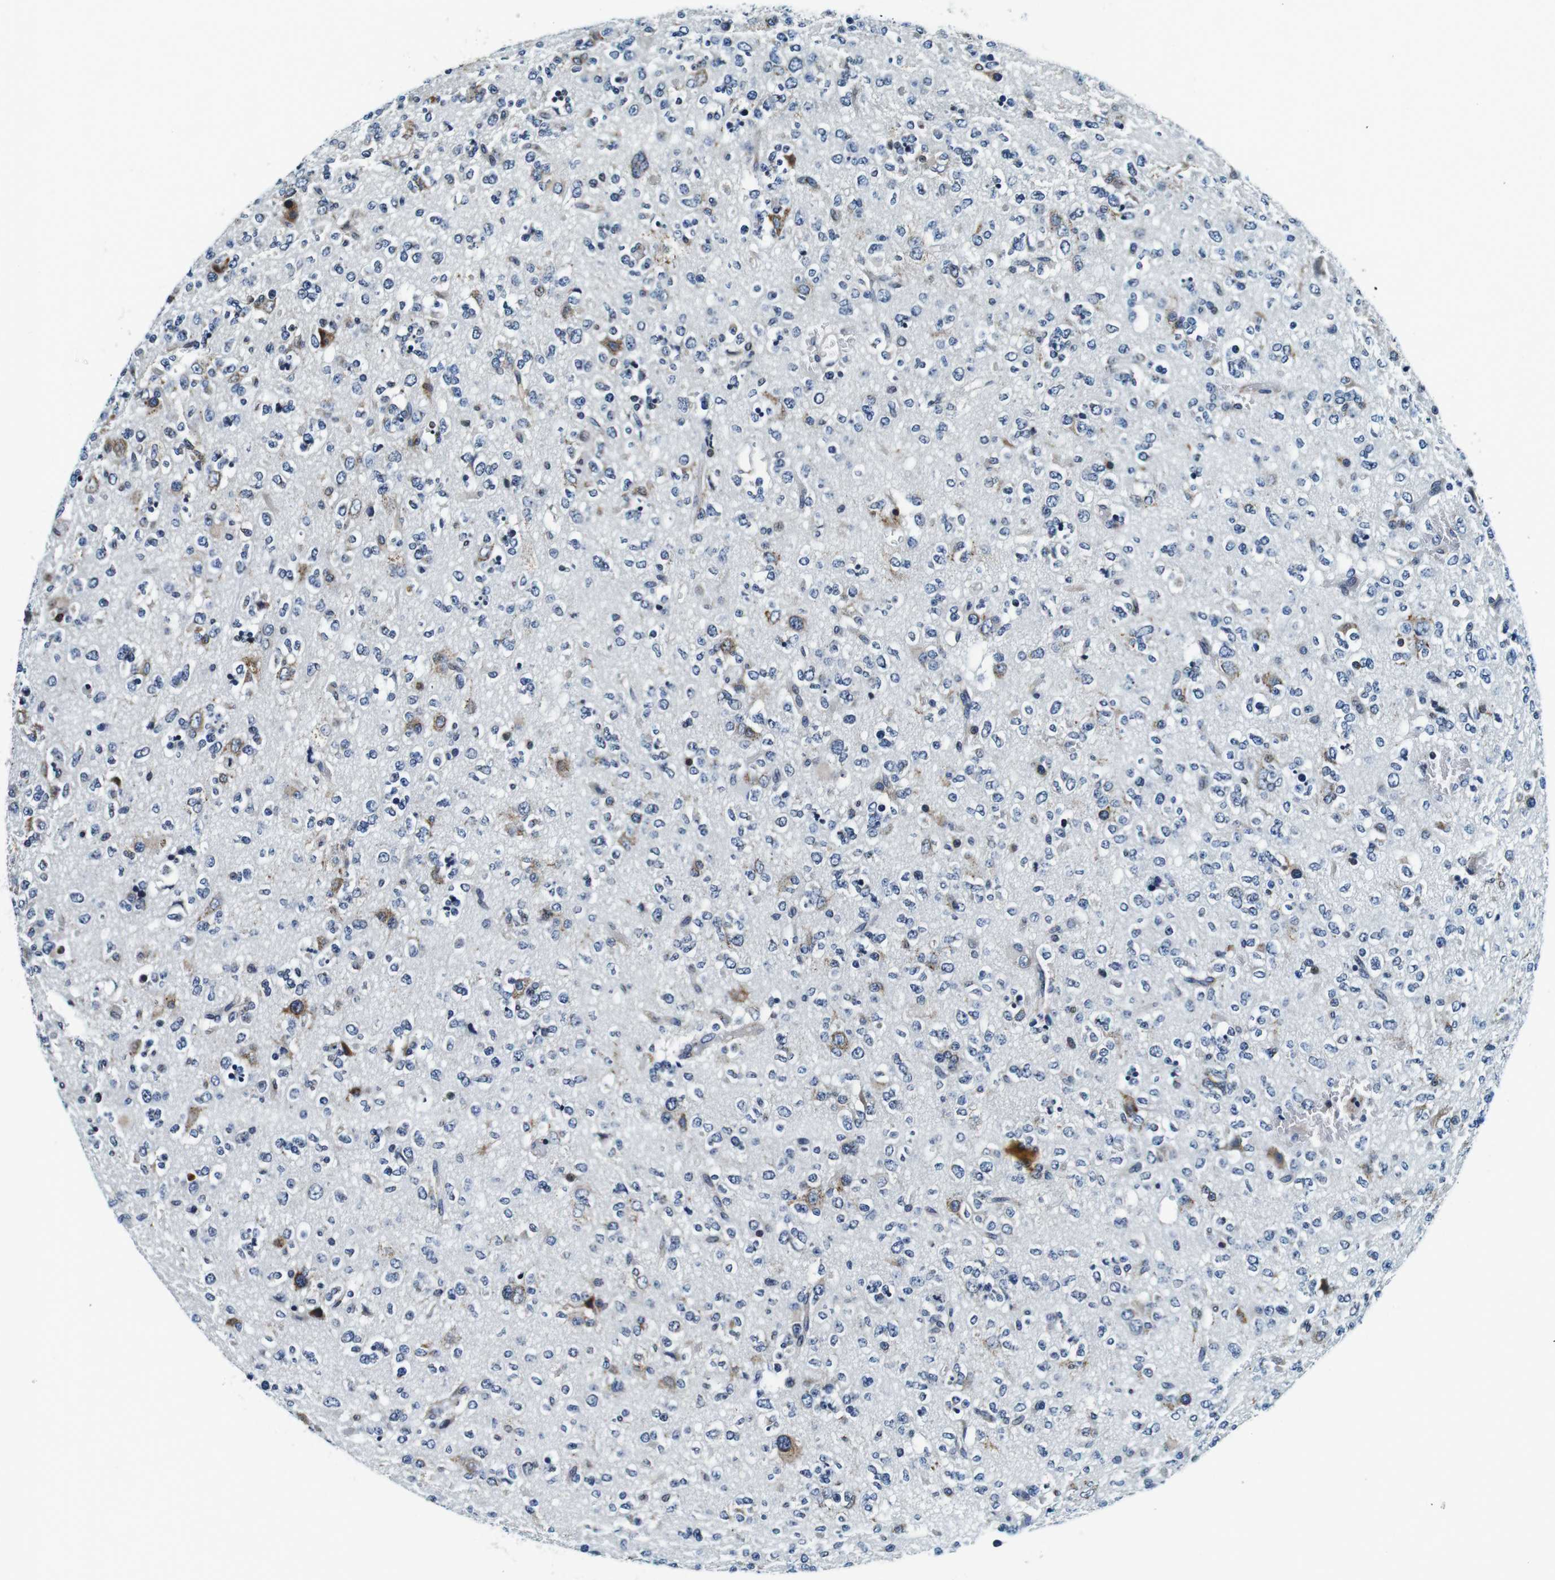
{"staining": {"intensity": "weak", "quantity": "<25%", "location": "cytoplasmic/membranous"}, "tissue": "glioma", "cell_type": "Tumor cells", "image_type": "cancer", "snomed": [{"axis": "morphology", "description": "Glioma, malignant, Low grade"}, {"axis": "topography", "description": "Brain"}], "caption": "IHC image of neoplastic tissue: human glioma stained with DAB demonstrates no significant protein staining in tumor cells. The staining is performed using DAB brown chromogen with nuclei counter-stained in using hematoxylin.", "gene": "FAR2", "patient": {"sex": "male", "age": 38}}